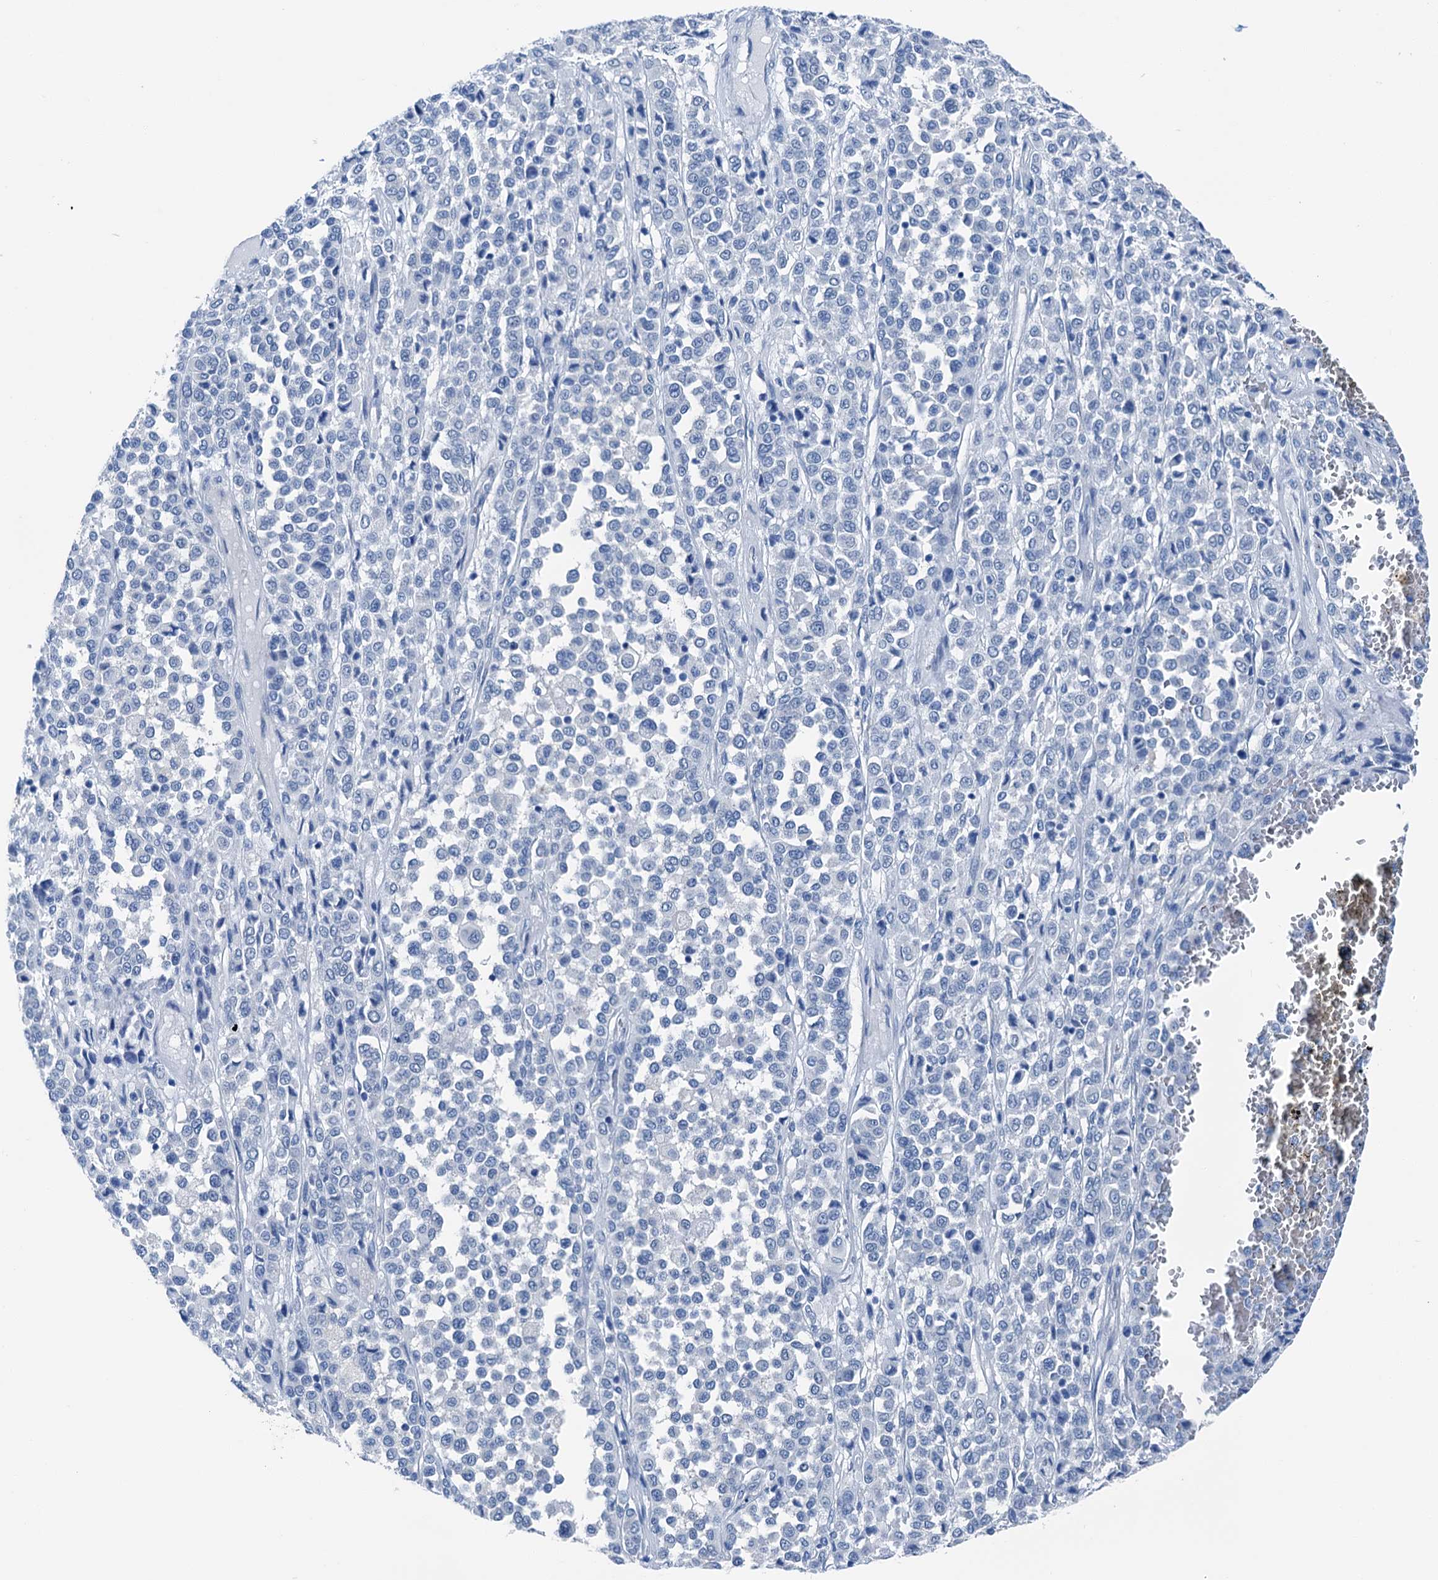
{"staining": {"intensity": "negative", "quantity": "none", "location": "none"}, "tissue": "melanoma", "cell_type": "Tumor cells", "image_type": "cancer", "snomed": [{"axis": "morphology", "description": "Malignant melanoma, Metastatic site"}, {"axis": "topography", "description": "Pancreas"}], "caption": "The immunohistochemistry (IHC) histopathology image has no significant expression in tumor cells of malignant melanoma (metastatic site) tissue. (DAB (3,3'-diaminobenzidine) IHC visualized using brightfield microscopy, high magnification).", "gene": "CBLN3", "patient": {"sex": "female", "age": 30}}